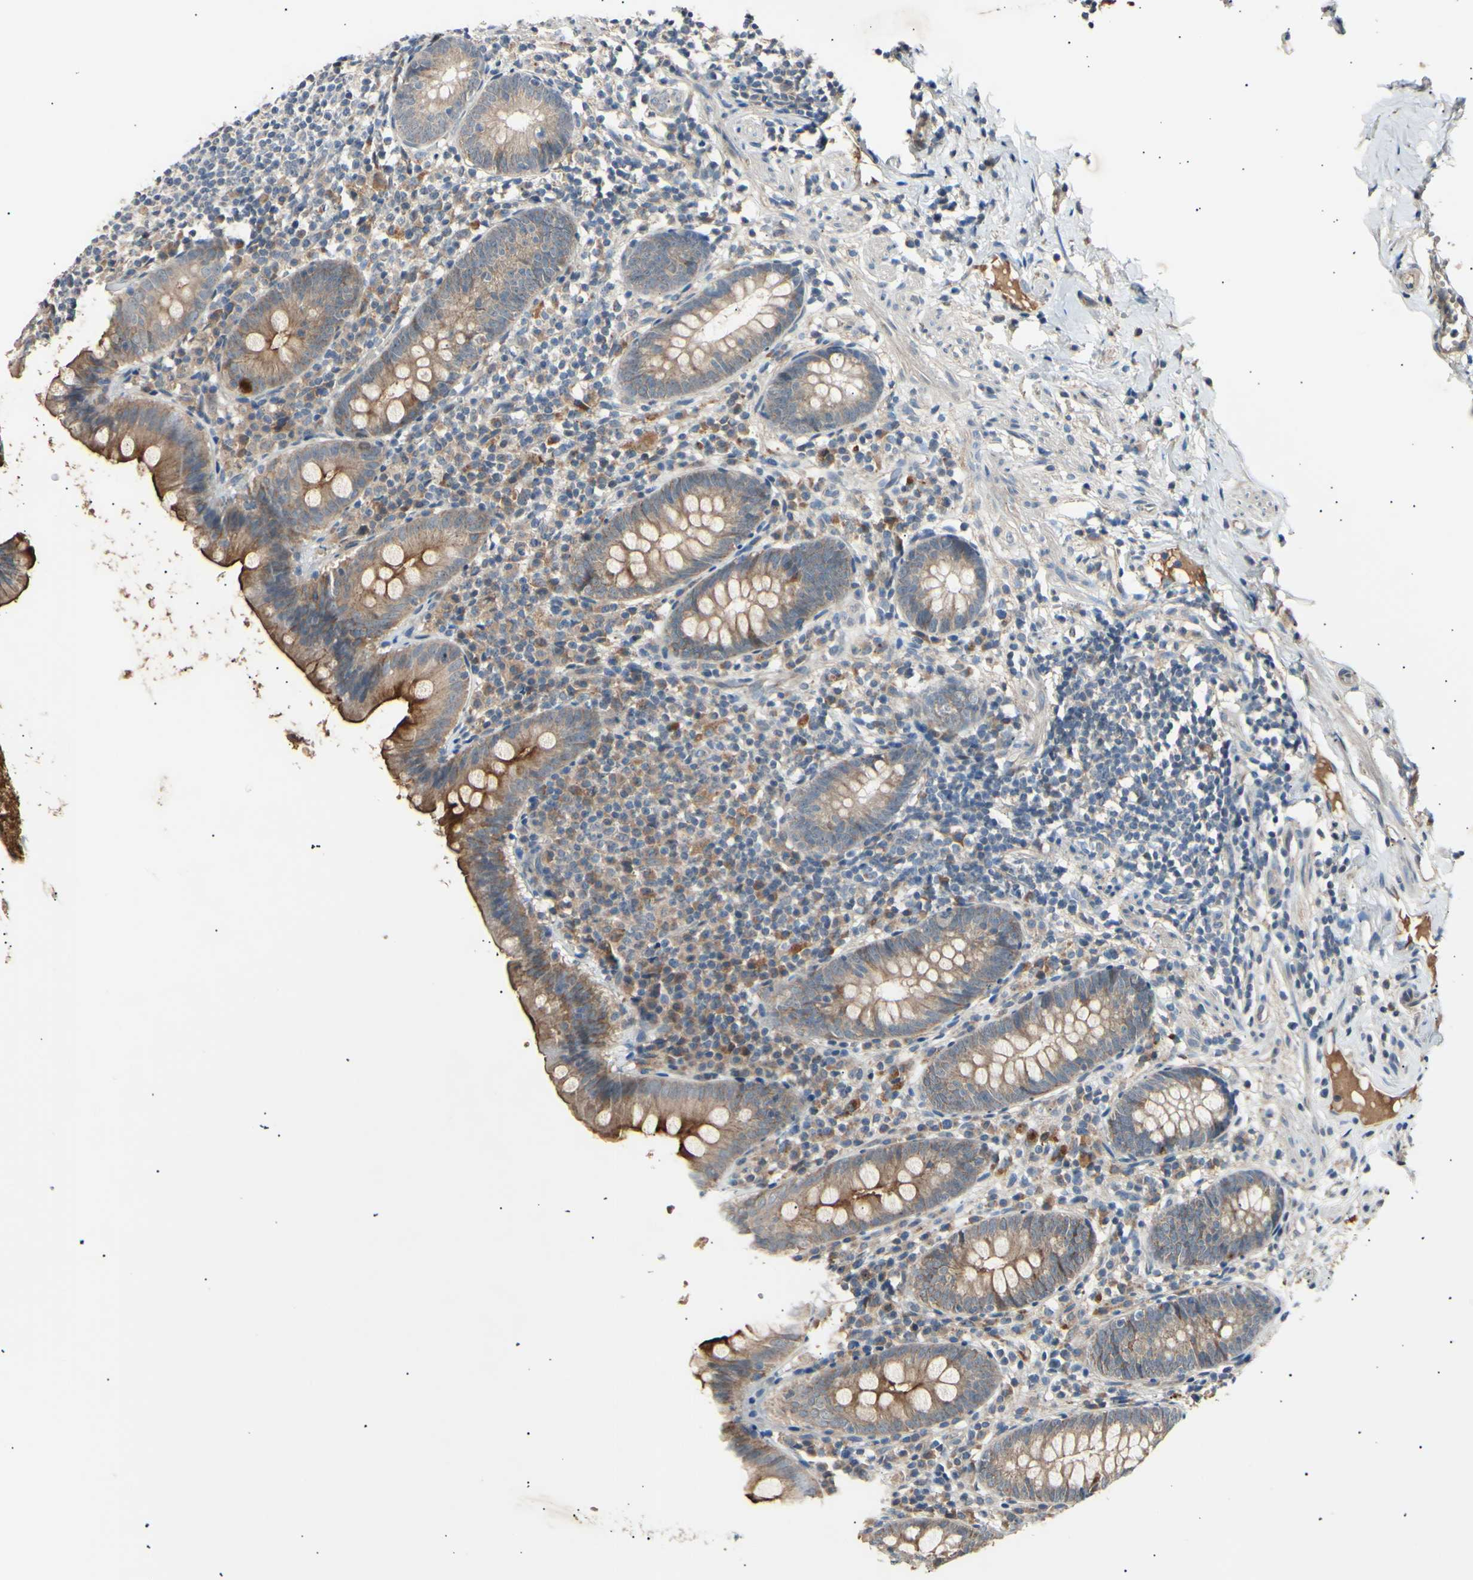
{"staining": {"intensity": "moderate", "quantity": ">75%", "location": "cytoplasmic/membranous"}, "tissue": "appendix", "cell_type": "Glandular cells", "image_type": "normal", "snomed": [{"axis": "morphology", "description": "Normal tissue, NOS"}, {"axis": "topography", "description": "Appendix"}], "caption": "Brown immunohistochemical staining in unremarkable human appendix shows moderate cytoplasmic/membranous expression in about >75% of glandular cells.", "gene": "ITGA6", "patient": {"sex": "male", "age": 52}}